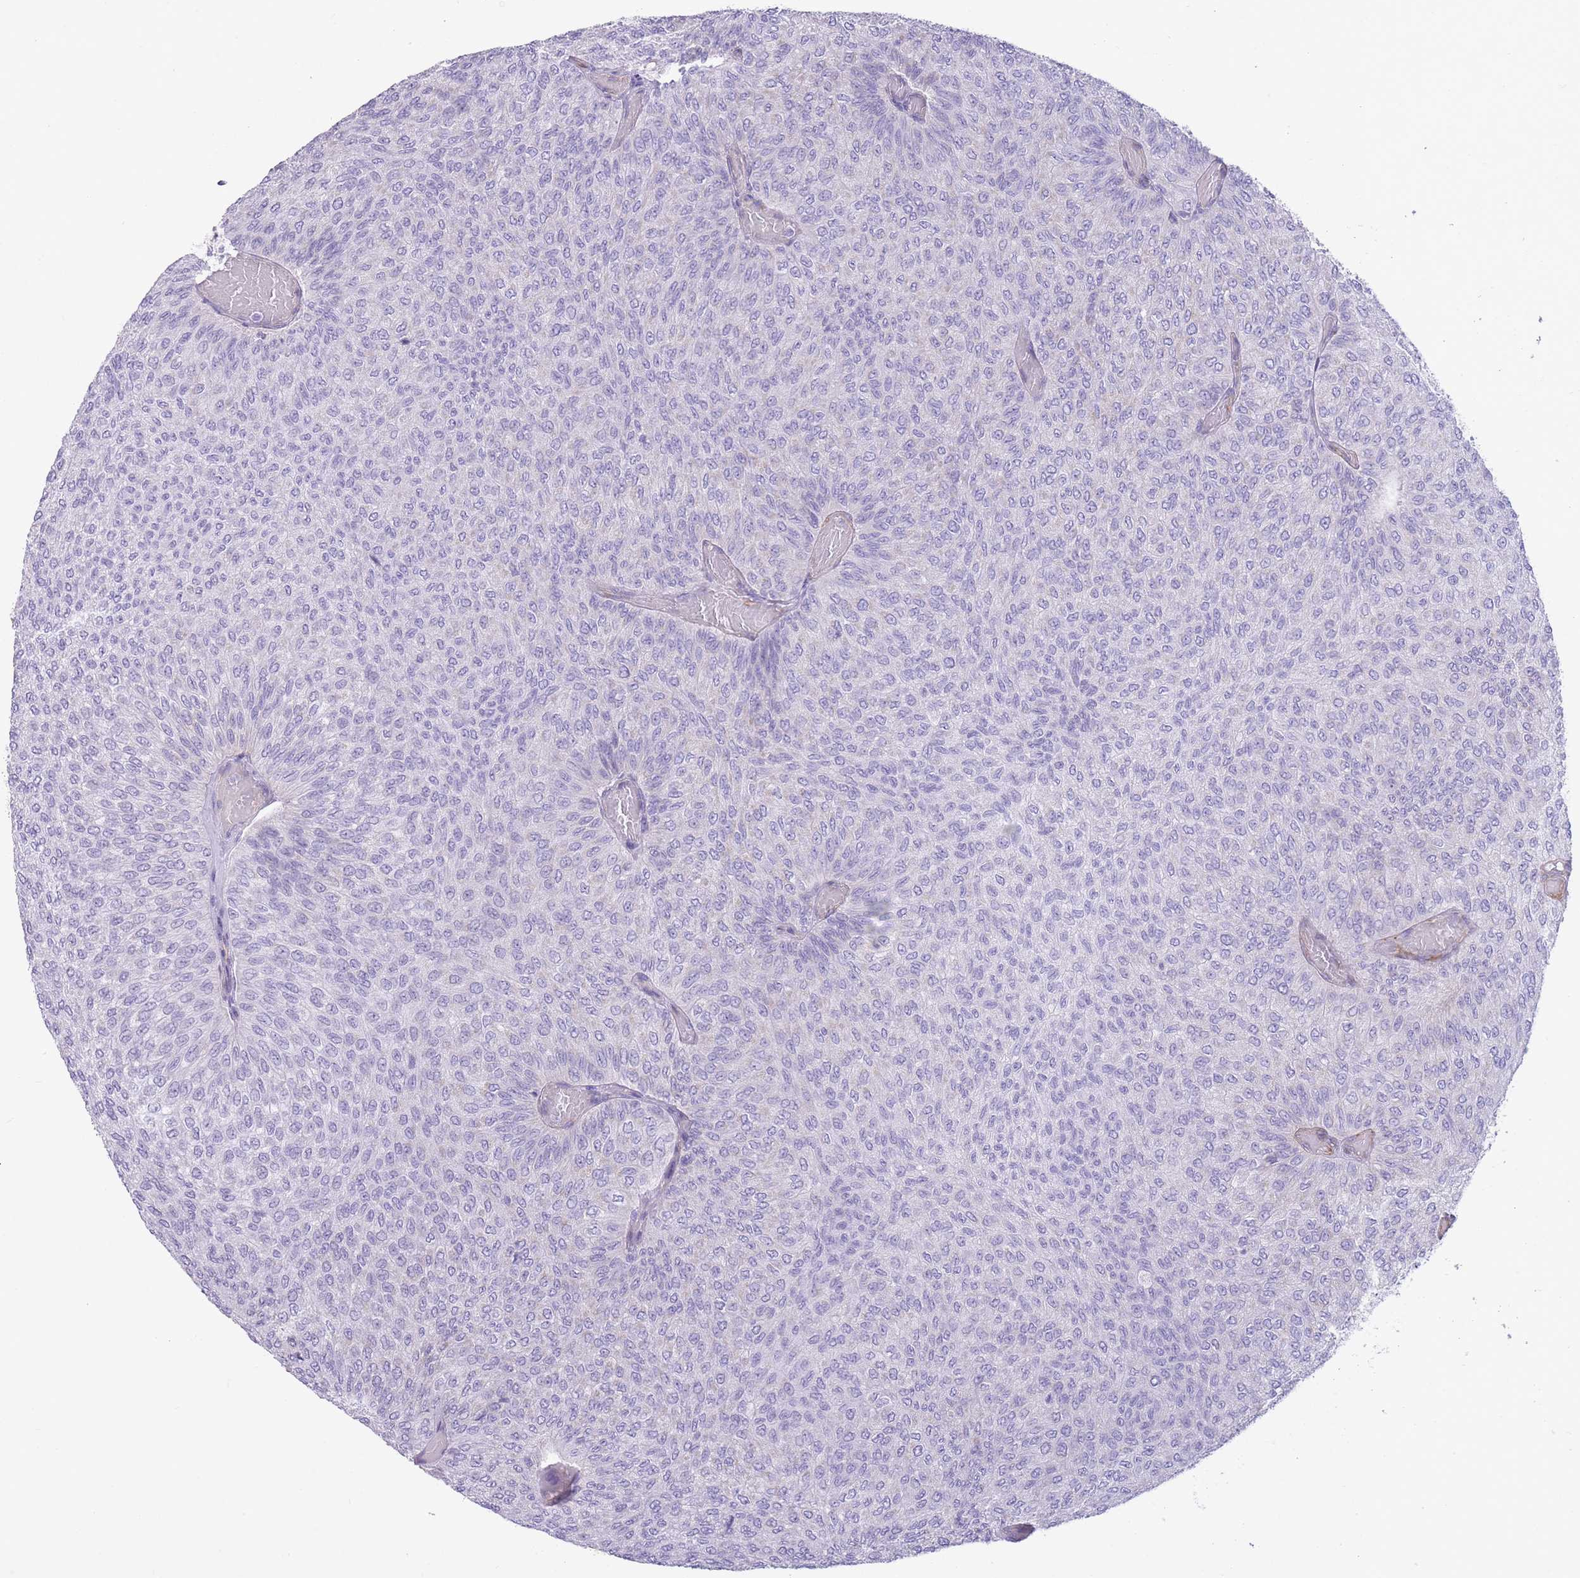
{"staining": {"intensity": "negative", "quantity": "none", "location": "none"}, "tissue": "urothelial cancer", "cell_type": "Tumor cells", "image_type": "cancer", "snomed": [{"axis": "morphology", "description": "Urothelial carcinoma, Low grade"}, {"axis": "topography", "description": "Urinary bladder"}], "caption": "DAB (3,3'-diaminobenzidine) immunohistochemical staining of urothelial cancer demonstrates no significant expression in tumor cells.", "gene": "PTCD1", "patient": {"sex": "male", "age": 78}}